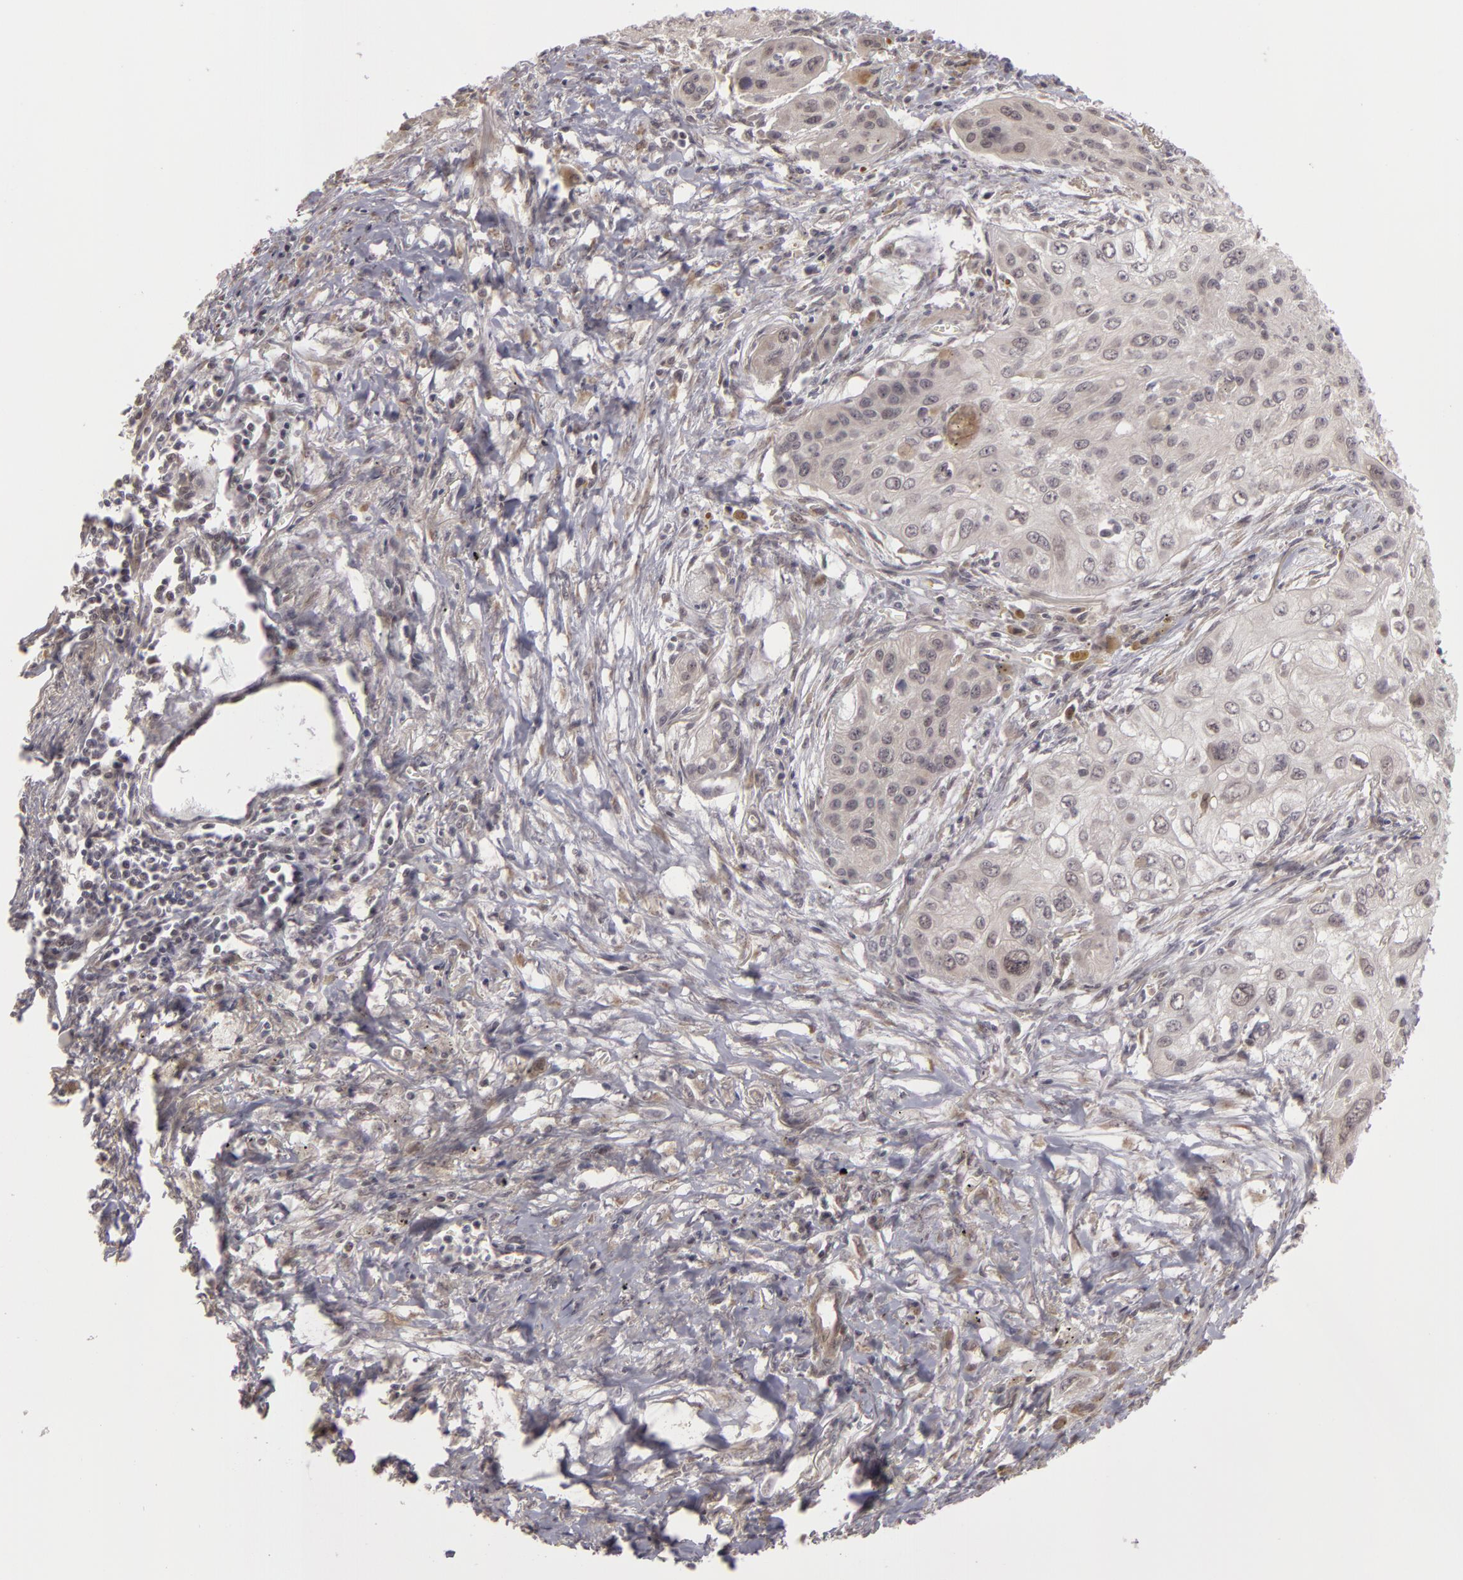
{"staining": {"intensity": "weak", "quantity": "<25%", "location": "nuclear"}, "tissue": "lung cancer", "cell_type": "Tumor cells", "image_type": "cancer", "snomed": [{"axis": "morphology", "description": "Squamous cell carcinoma, NOS"}, {"axis": "topography", "description": "Lung"}], "caption": "The micrograph shows no significant expression in tumor cells of lung cancer (squamous cell carcinoma). The staining was performed using DAB to visualize the protein expression in brown, while the nuclei were stained in blue with hematoxylin (Magnification: 20x).", "gene": "ZNF133", "patient": {"sex": "male", "age": 71}}